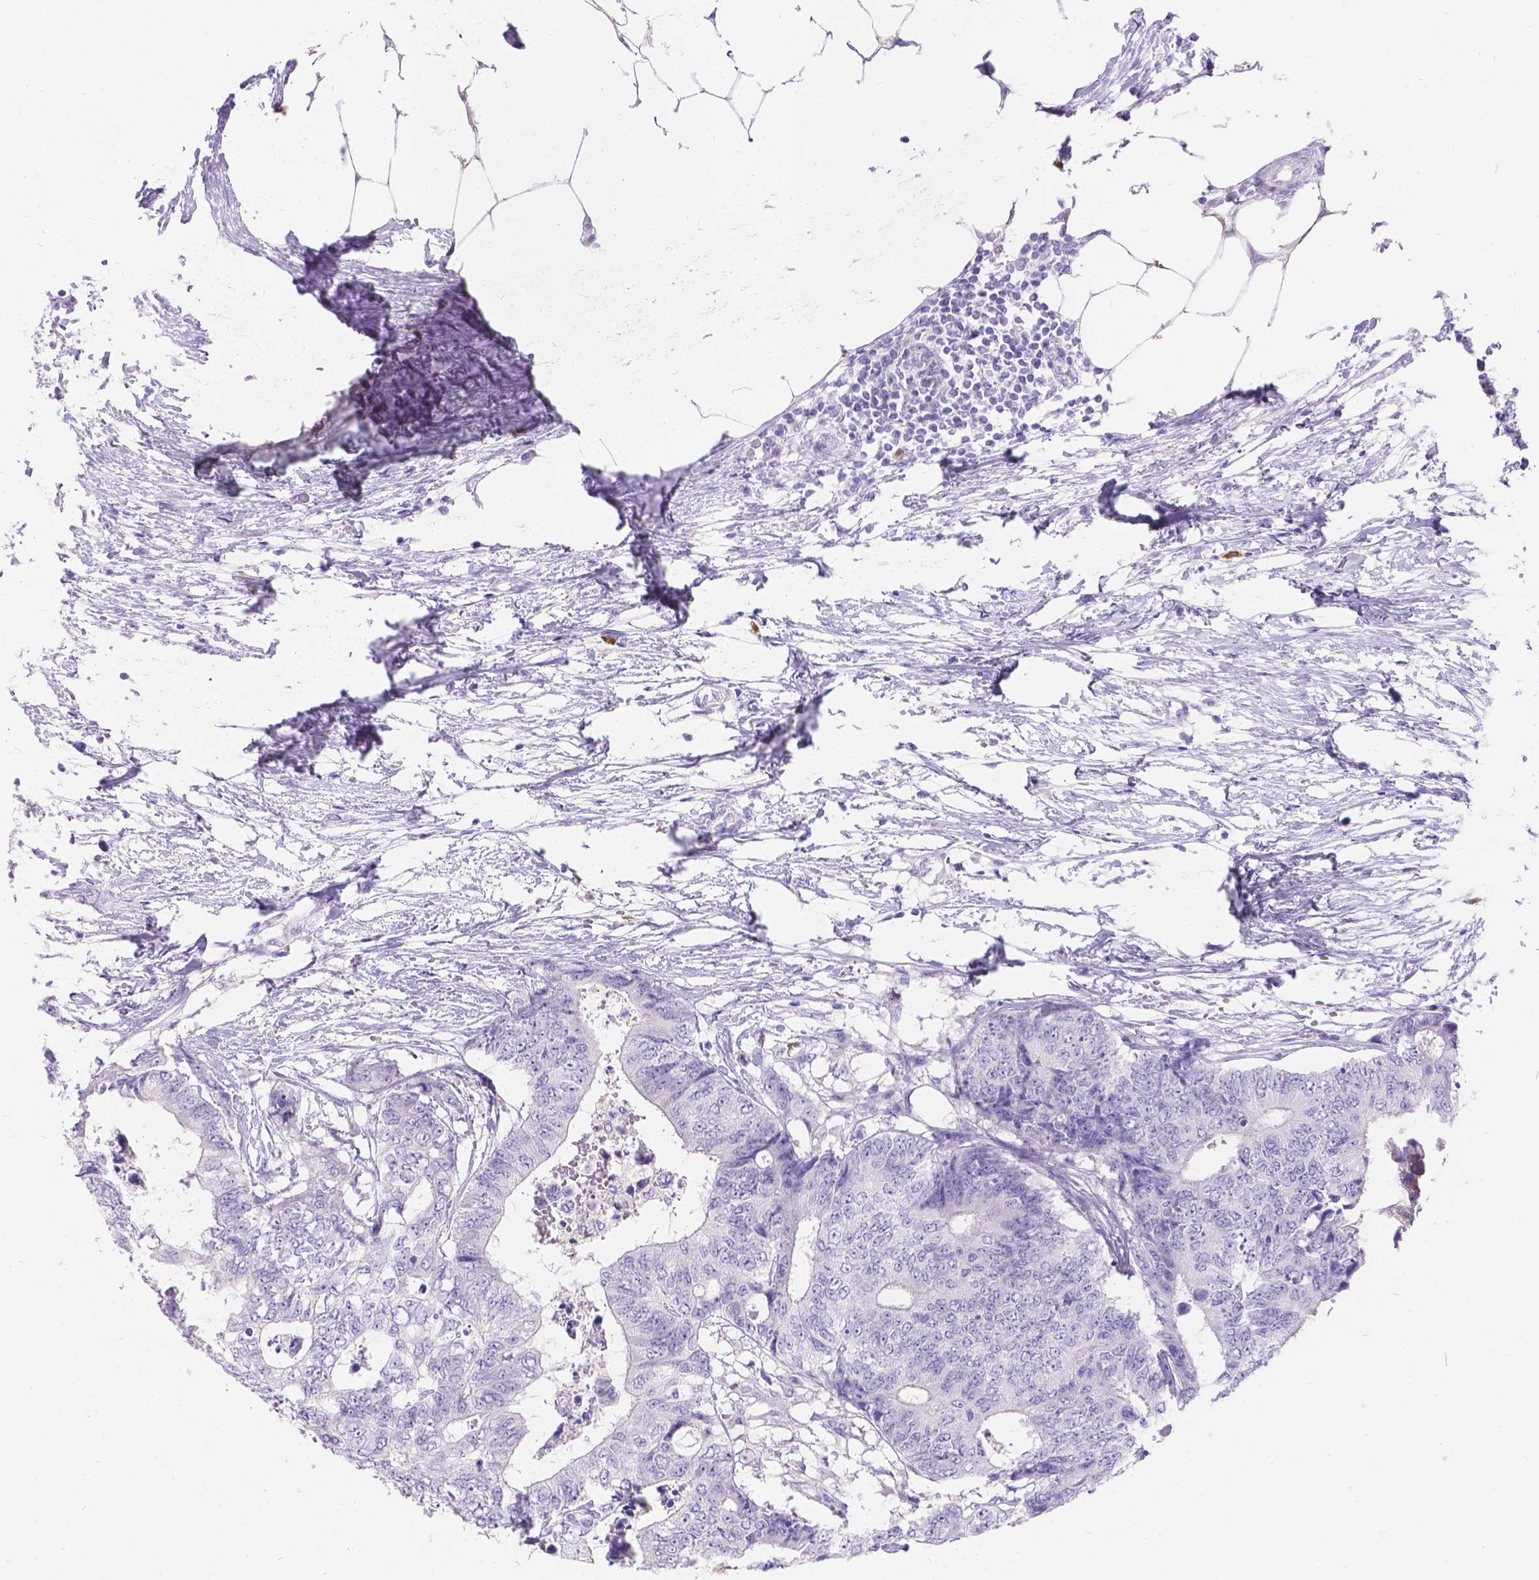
{"staining": {"intensity": "negative", "quantity": "none", "location": "none"}, "tissue": "colorectal cancer", "cell_type": "Tumor cells", "image_type": "cancer", "snomed": [{"axis": "morphology", "description": "Adenocarcinoma, NOS"}, {"axis": "topography", "description": "Colon"}], "caption": "Immunohistochemistry (IHC) photomicrograph of neoplastic tissue: colorectal cancer stained with DAB reveals no significant protein positivity in tumor cells. Nuclei are stained in blue.", "gene": "GNRHR", "patient": {"sex": "female", "age": 48}}